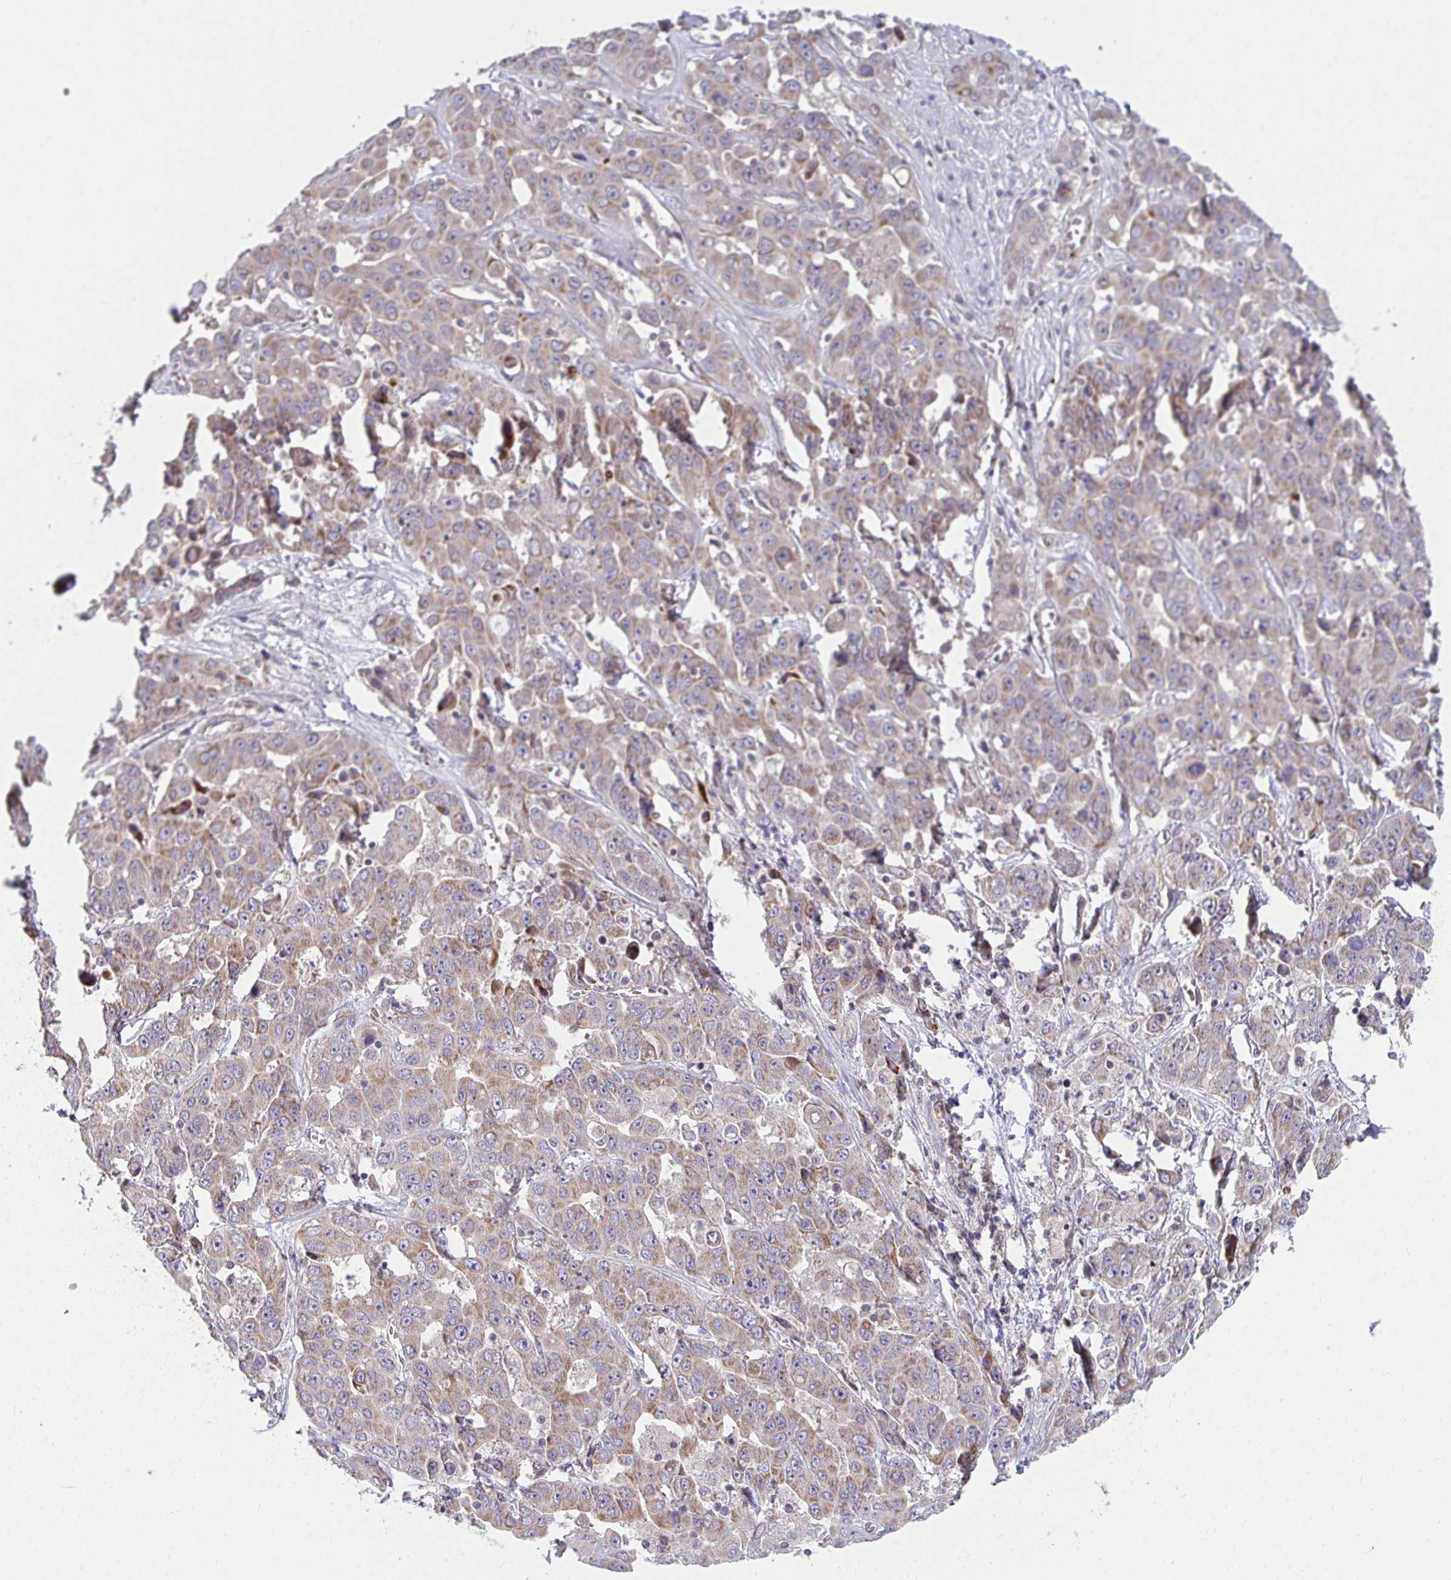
{"staining": {"intensity": "weak", "quantity": ">75%", "location": "cytoplasmic/membranous"}, "tissue": "liver cancer", "cell_type": "Tumor cells", "image_type": "cancer", "snomed": [{"axis": "morphology", "description": "Cholangiocarcinoma"}, {"axis": "topography", "description": "Liver"}], "caption": "Immunohistochemistry image of human liver cancer stained for a protein (brown), which displays low levels of weak cytoplasmic/membranous staining in approximately >75% of tumor cells.", "gene": "EIF1AD", "patient": {"sex": "female", "age": 52}}